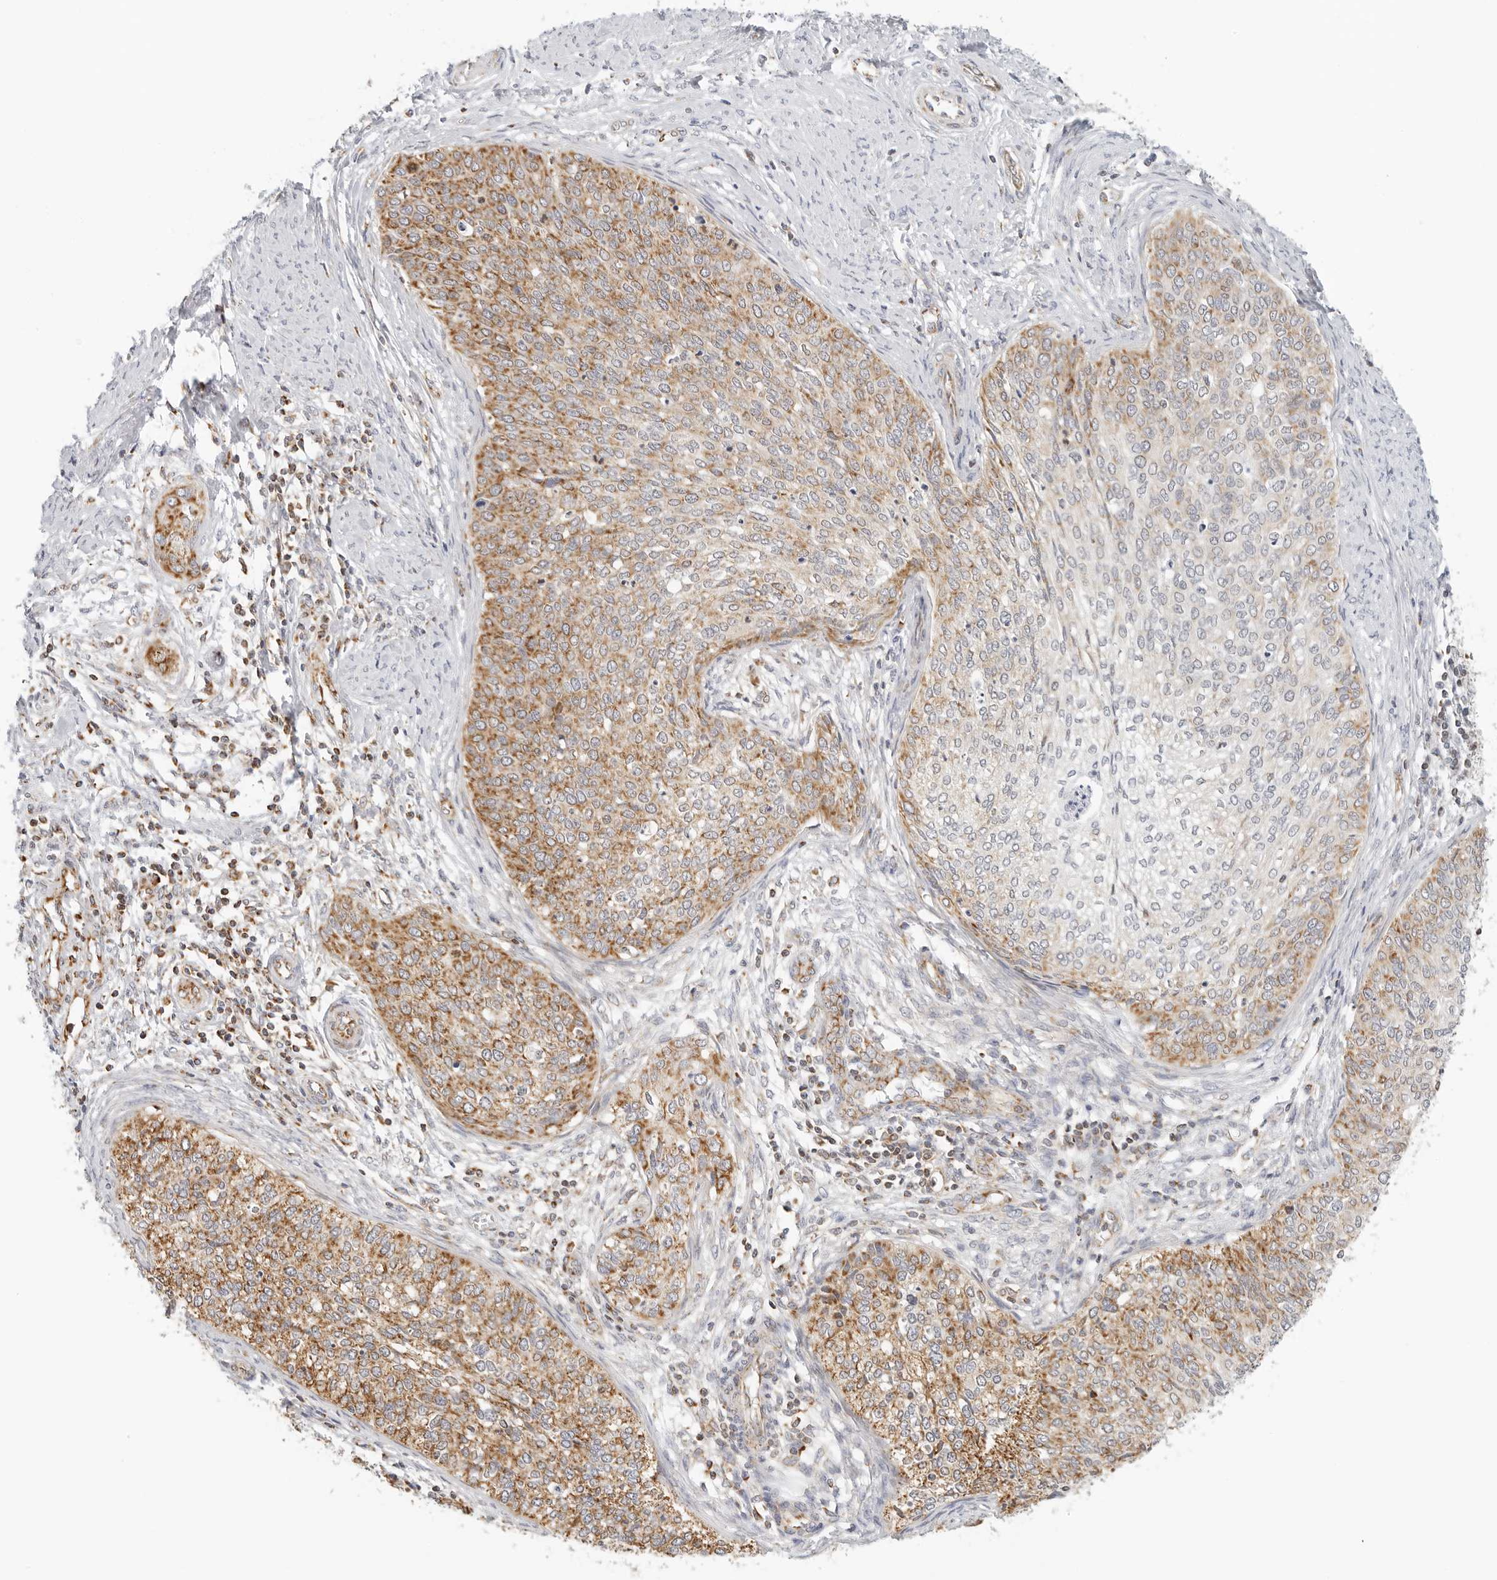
{"staining": {"intensity": "moderate", "quantity": "25%-75%", "location": "cytoplasmic/membranous"}, "tissue": "cervical cancer", "cell_type": "Tumor cells", "image_type": "cancer", "snomed": [{"axis": "morphology", "description": "Squamous cell carcinoma, NOS"}, {"axis": "topography", "description": "Cervix"}], "caption": "DAB immunohistochemical staining of cervical squamous cell carcinoma shows moderate cytoplasmic/membranous protein positivity in about 25%-75% of tumor cells.", "gene": "RC3H1", "patient": {"sex": "female", "age": 37}}